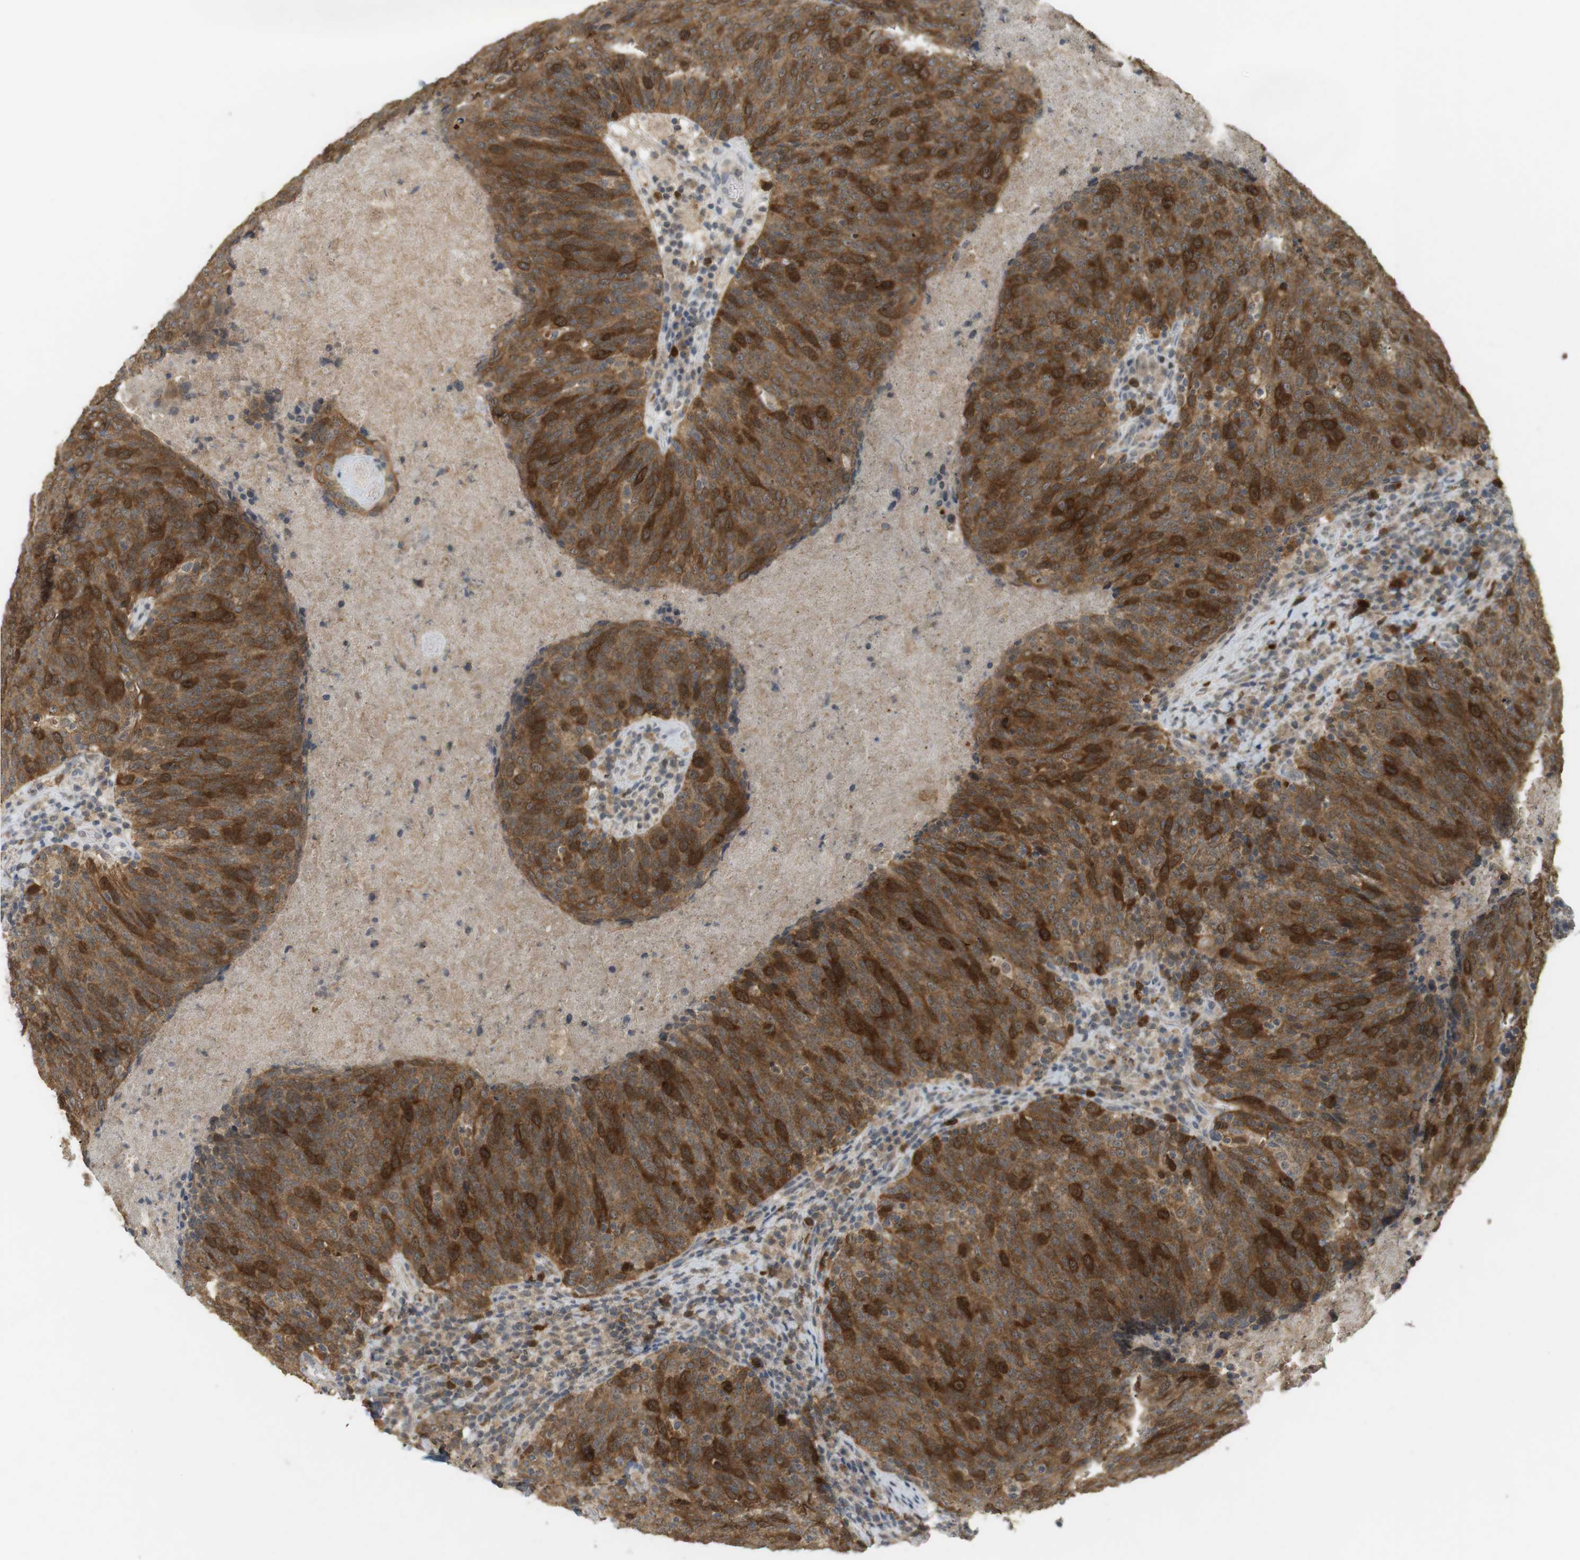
{"staining": {"intensity": "moderate", "quantity": ">75%", "location": "cytoplasmic/membranous"}, "tissue": "head and neck cancer", "cell_type": "Tumor cells", "image_type": "cancer", "snomed": [{"axis": "morphology", "description": "Squamous cell carcinoma, NOS"}, {"axis": "morphology", "description": "Squamous cell carcinoma, metastatic, NOS"}, {"axis": "topography", "description": "Lymph node"}, {"axis": "topography", "description": "Head-Neck"}], "caption": "This image shows IHC staining of human head and neck cancer, with medium moderate cytoplasmic/membranous expression in about >75% of tumor cells.", "gene": "TTK", "patient": {"sex": "male", "age": 62}}